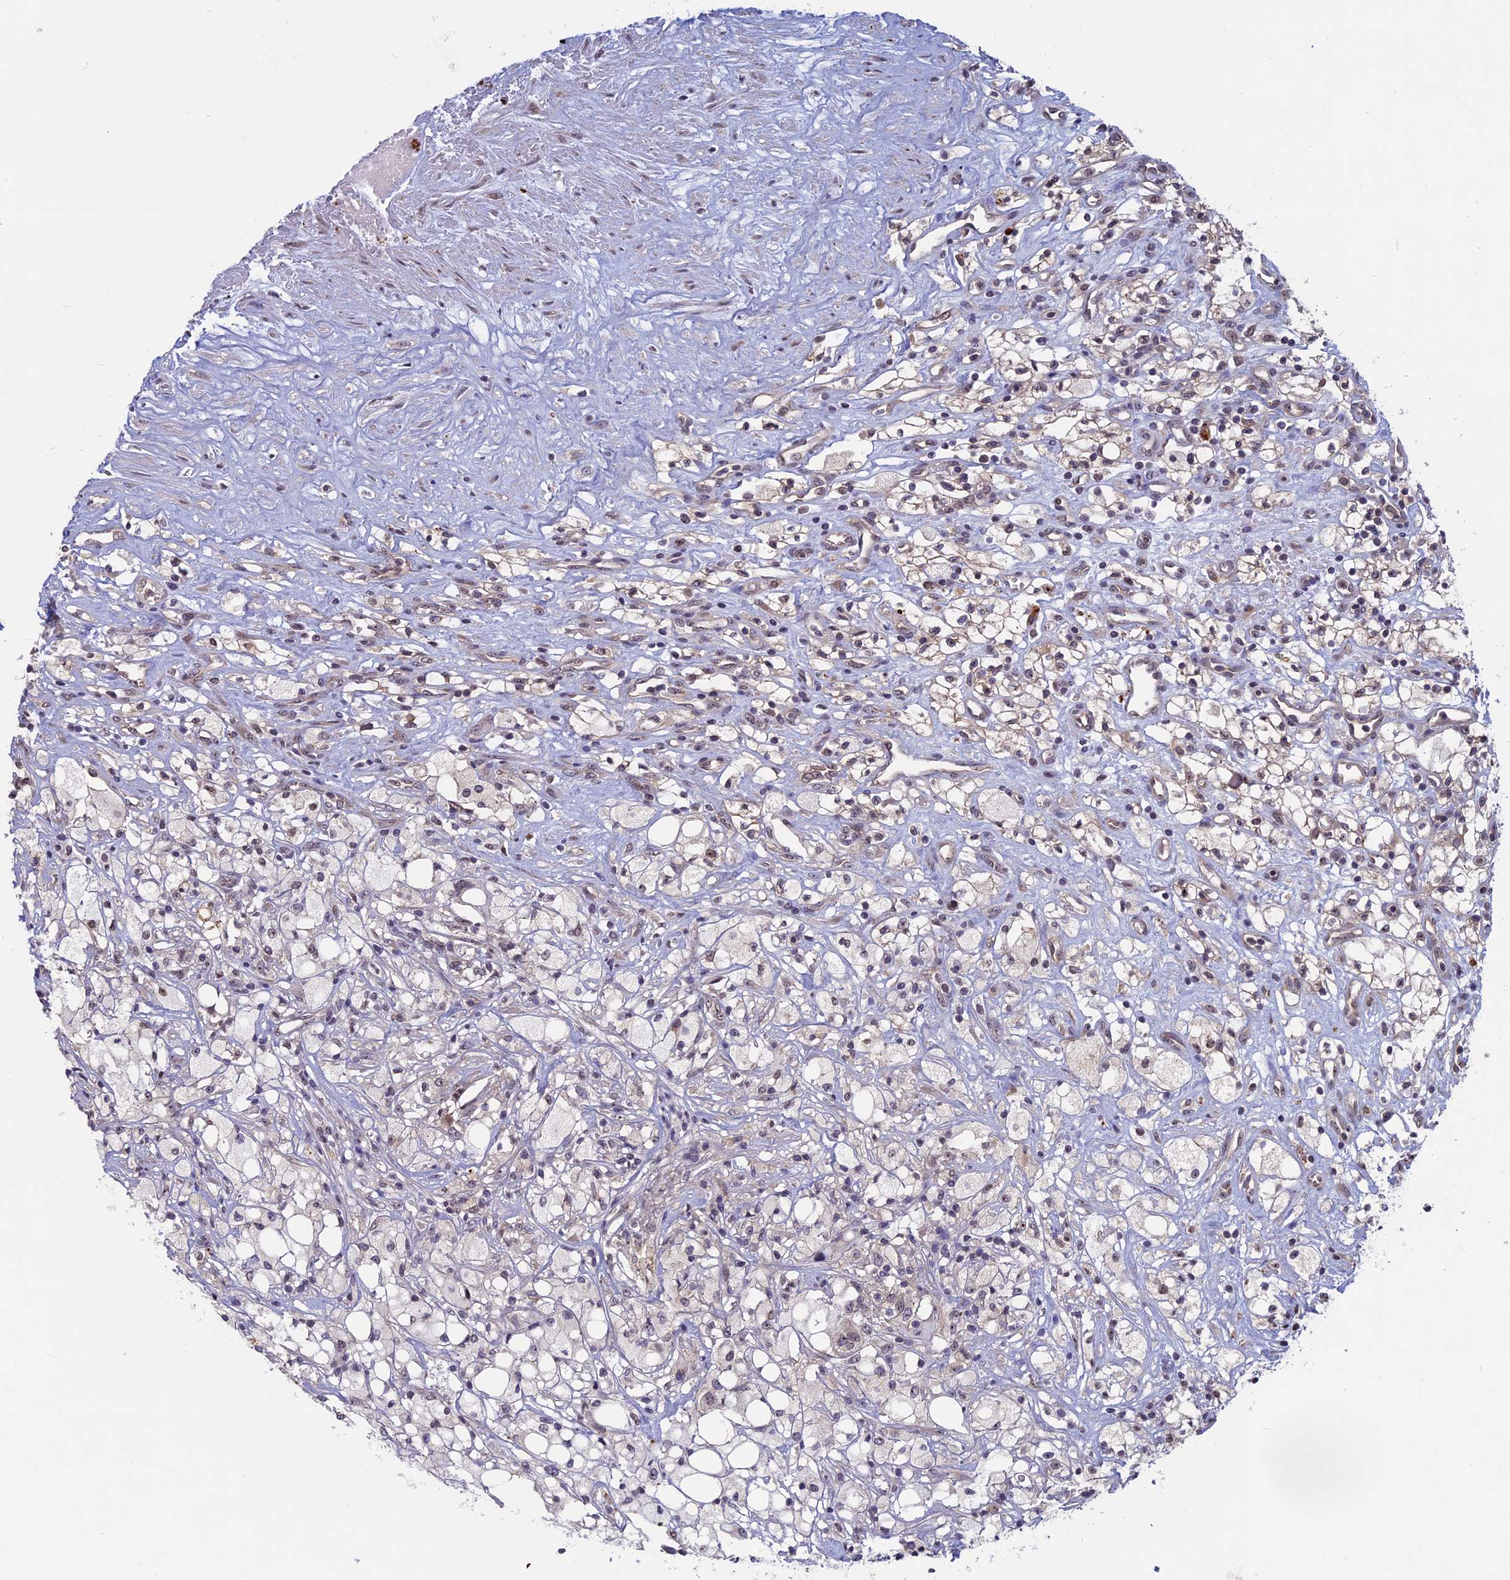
{"staining": {"intensity": "weak", "quantity": "25%-75%", "location": "nuclear"}, "tissue": "renal cancer", "cell_type": "Tumor cells", "image_type": "cancer", "snomed": [{"axis": "morphology", "description": "Adenocarcinoma, NOS"}, {"axis": "topography", "description": "Kidney"}], "caption": "The histopathology image reveals a brown stain indicating the presence of a protein in the nuclear of tumor cells in renal adenocarcinoma.", "gene": "SPIRE1", "patient": {"sex": "male", "age": 59}}